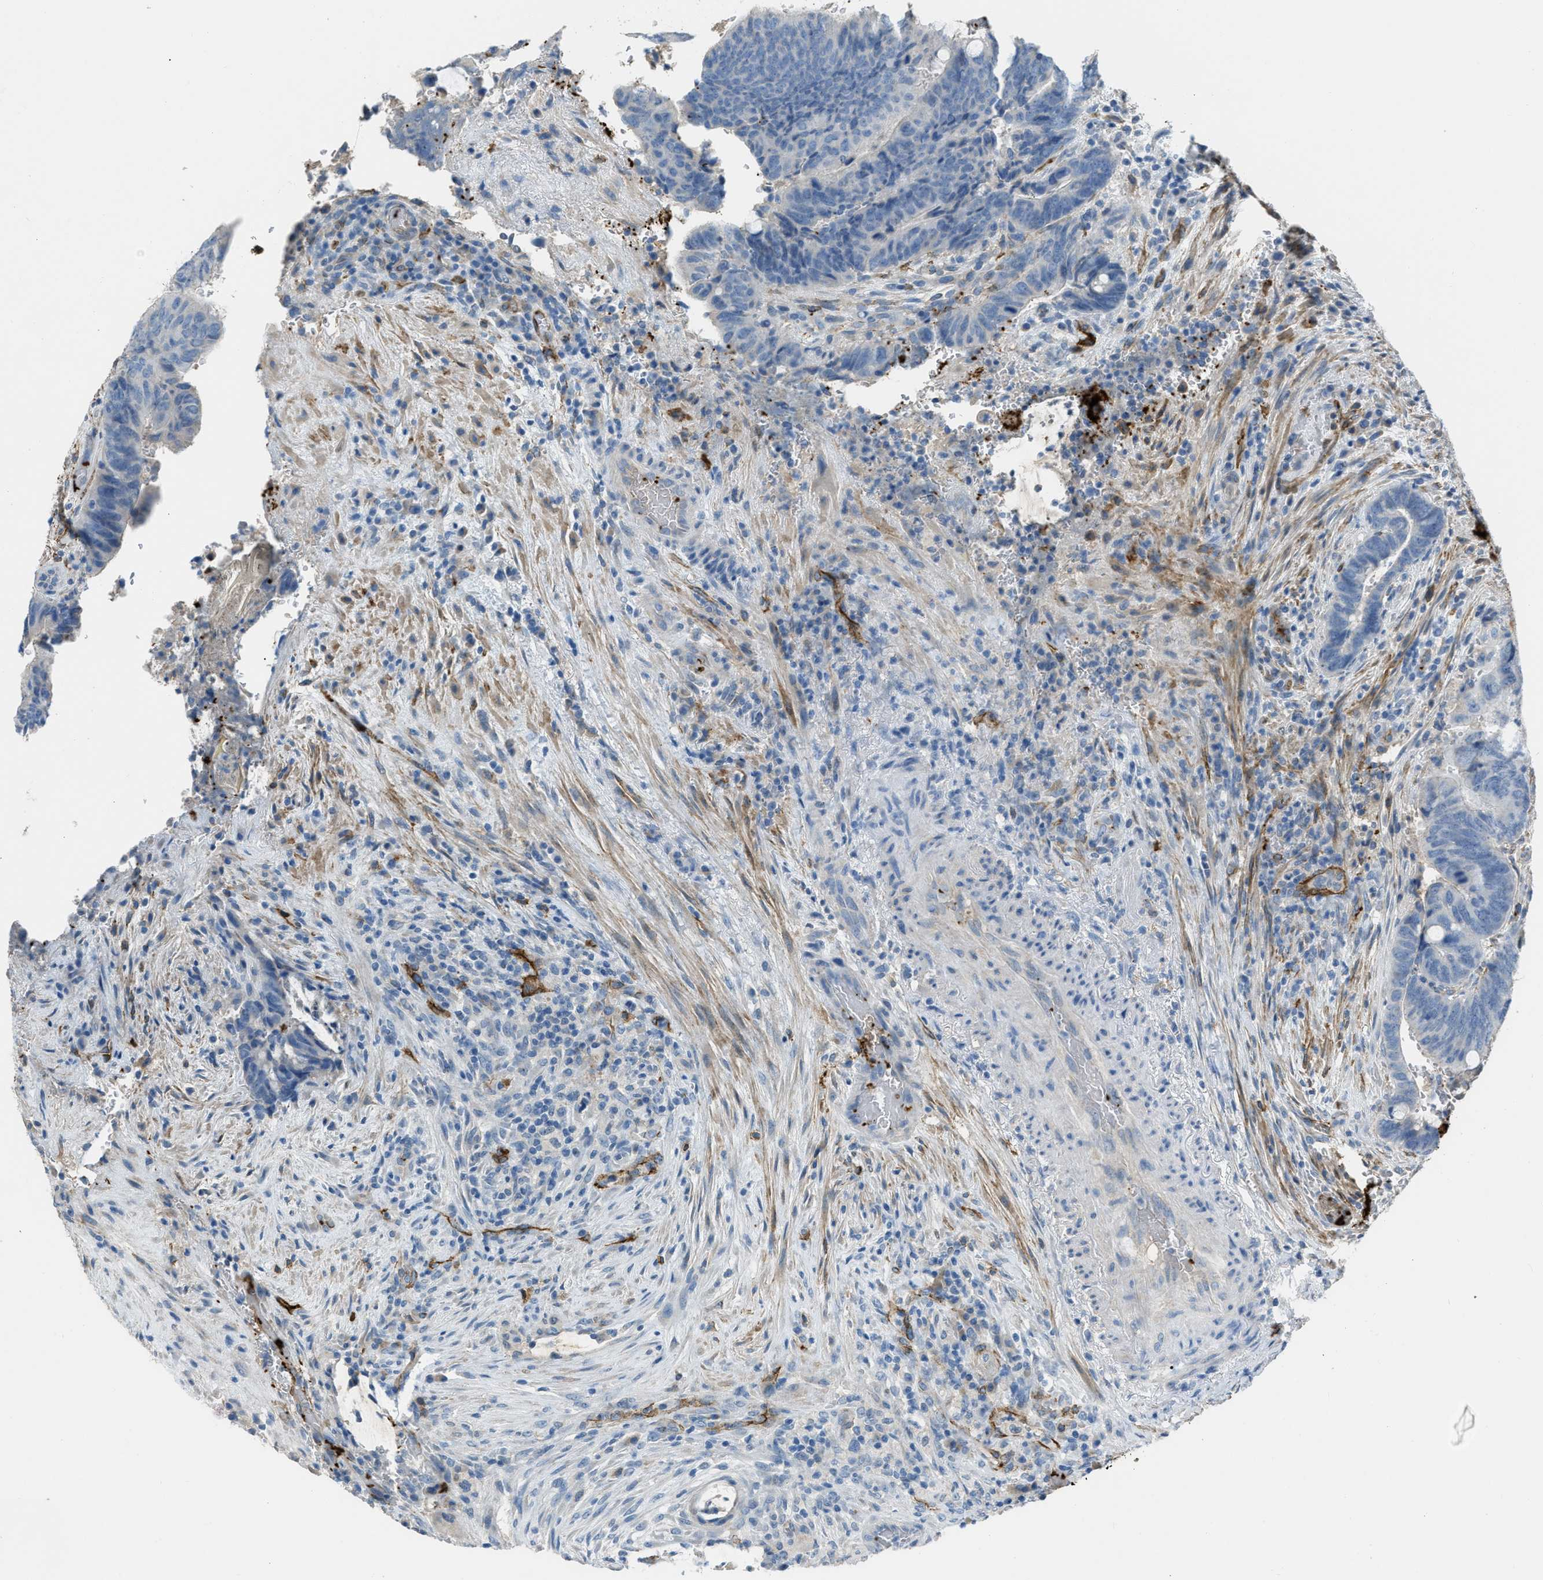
{"staining": {"intensity": "negative", "quantity": "none", "location": "none"}, "tissue": "colorectal cancer", "cell_type": "Tumor cells", "image_type": "cancer", "snomed": [{"axis": "morphology", "description": "Normal tissue, NOS"}, {"axis": "morphology", "description": "Adenocarcinoma, NOS"}, {"axis": "topography", "description": "Rectum"}, {"axis": "topography", "description": "Peripheral nerve tissue"}], "caption": "A photomicrograph of human colorectal cancer is negative for staining in tumor cells.", "gene": "SLC22A15", "patient": {"sex": "male", "age": 92}}